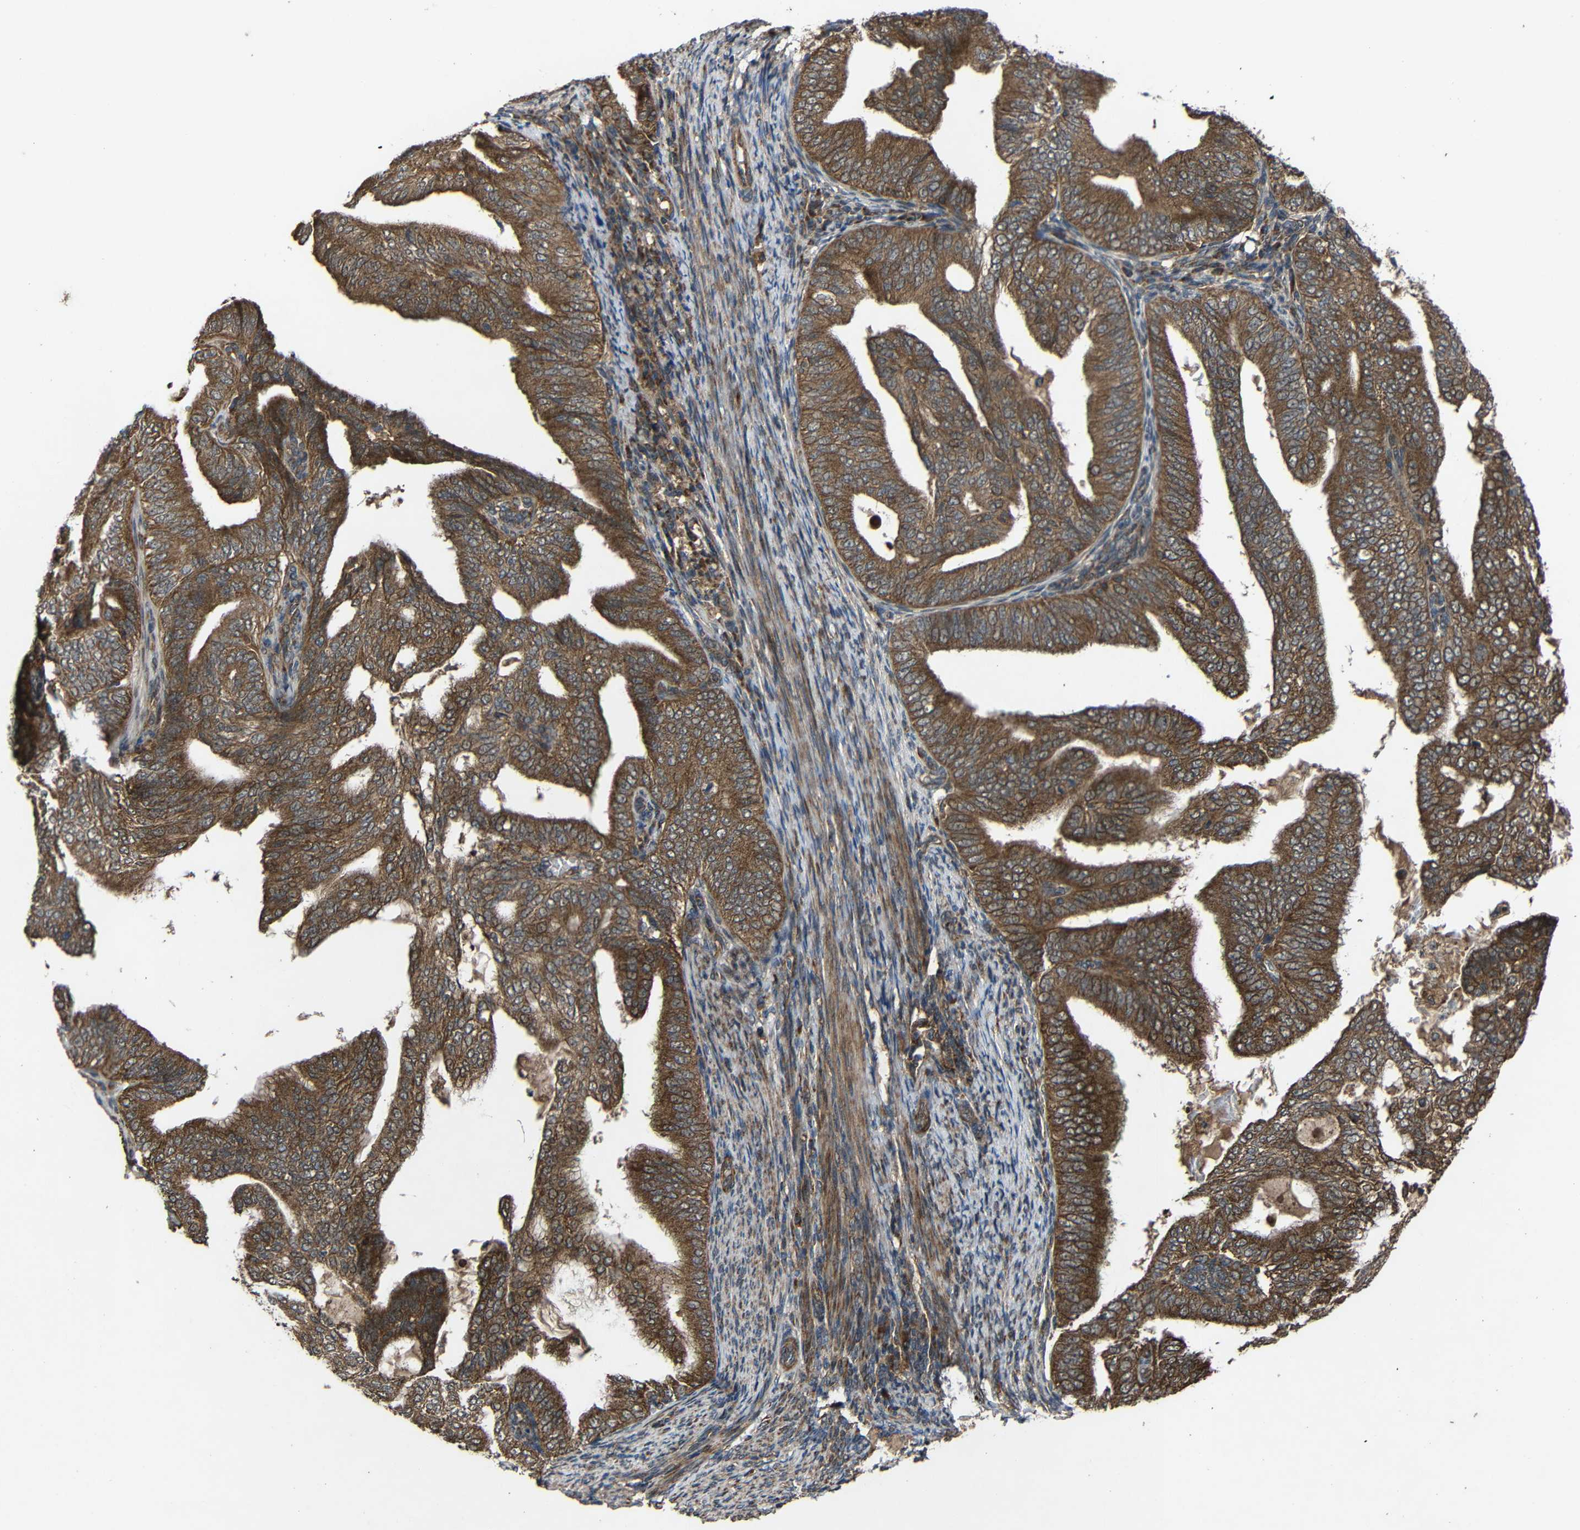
{"staining": {"intensity": "moderate", "quantity": ">75%", "location": "cytoplasmic/membranous"}, "tissue": "endometrial cancer", "cell_type": "Tumor cells", "image_type": "cancer", "snomed": [{"axis": "morphology", "description": "Adenocarcinoma, NOS"}, {"axis": "topography", "description": "Endometrium"}], "caption": "Endometrial cancer stained for a protein displays moderate cytoplasmic/membranous positivity in tumor cells. (Brightfield microscopy of DAB IHC at high magnification).", "gene": "C1GALT1", "patient": {"sex": "female", "age": 58}}